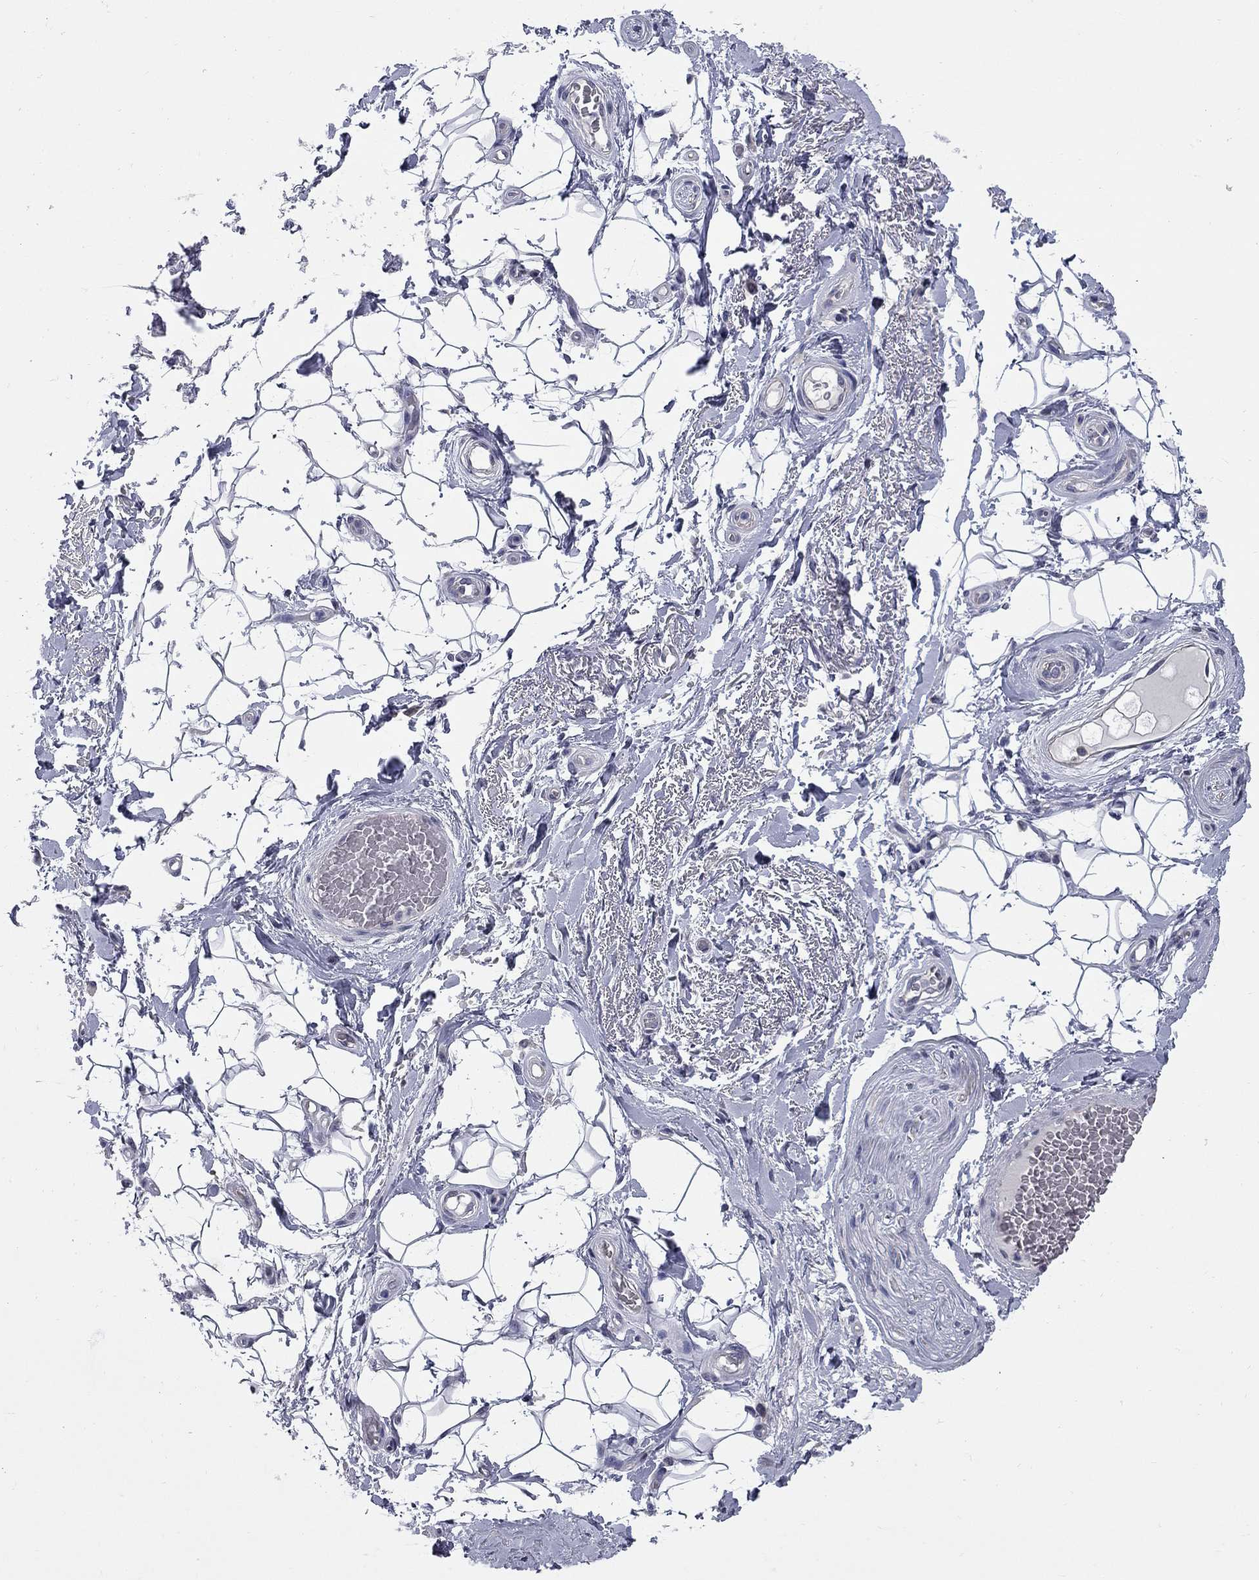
{"staining": {"intensity": "negative", "quantity": "none", "location": "none"}, "tissue": "adipose tissue", "cell_type": "Adipocytes", "image_type": "normal", "snomed": [{"axis": "morphology", "description": "Normal tissue, NOS"}, {"axis": "topography", "description": "Anal"}, {"axis": "topography", "description": "Peripheral nerve tissue"}], "caption": "A high-resolution image shows immunohistochemistry staining of normal adipose tissue, which demonstrates no significant staining in adipocytes.", "gene": "HTR4", "patient": {"sex": "male", "age": 53}}